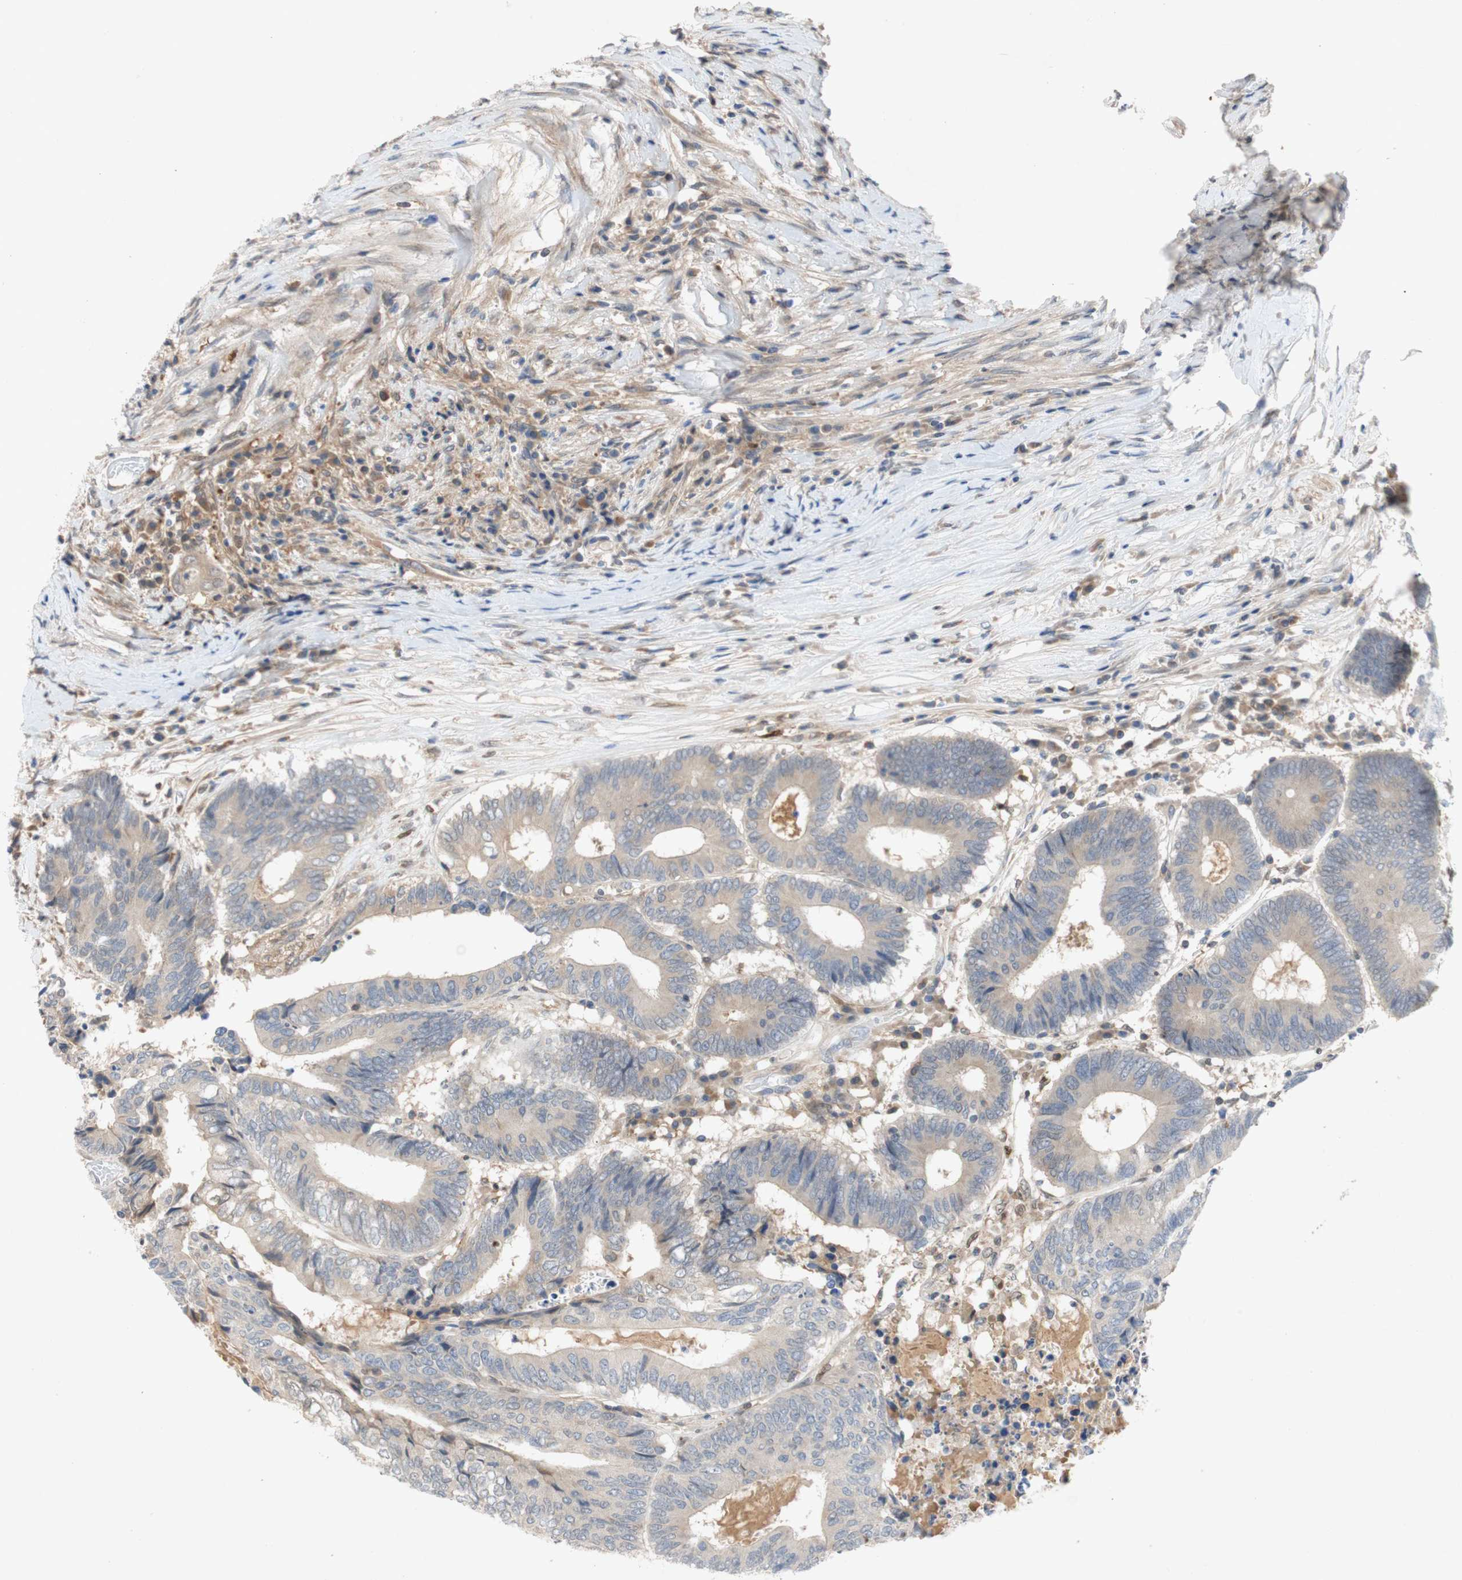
{"staining": {"intensity": "weak", "quantity": "<25%", "location": "cytoplasmic/membranous"}, "tissue": "colorectal cancer", "cell_type": "Tumor cells", "image_type": "cancer", "snomed": [{"axis": "morphology", "description": "Adenocarcinoma, NOS"}, {"axis": "topography", "description": "Rectum"}], "caption": "Immunohistochemistry (IHC) of adenocarcinoma (colorectal) exhibits no positivity in tumor cells.", "gene": "RELB", "patient": {"sex": "male", "age": 63}}